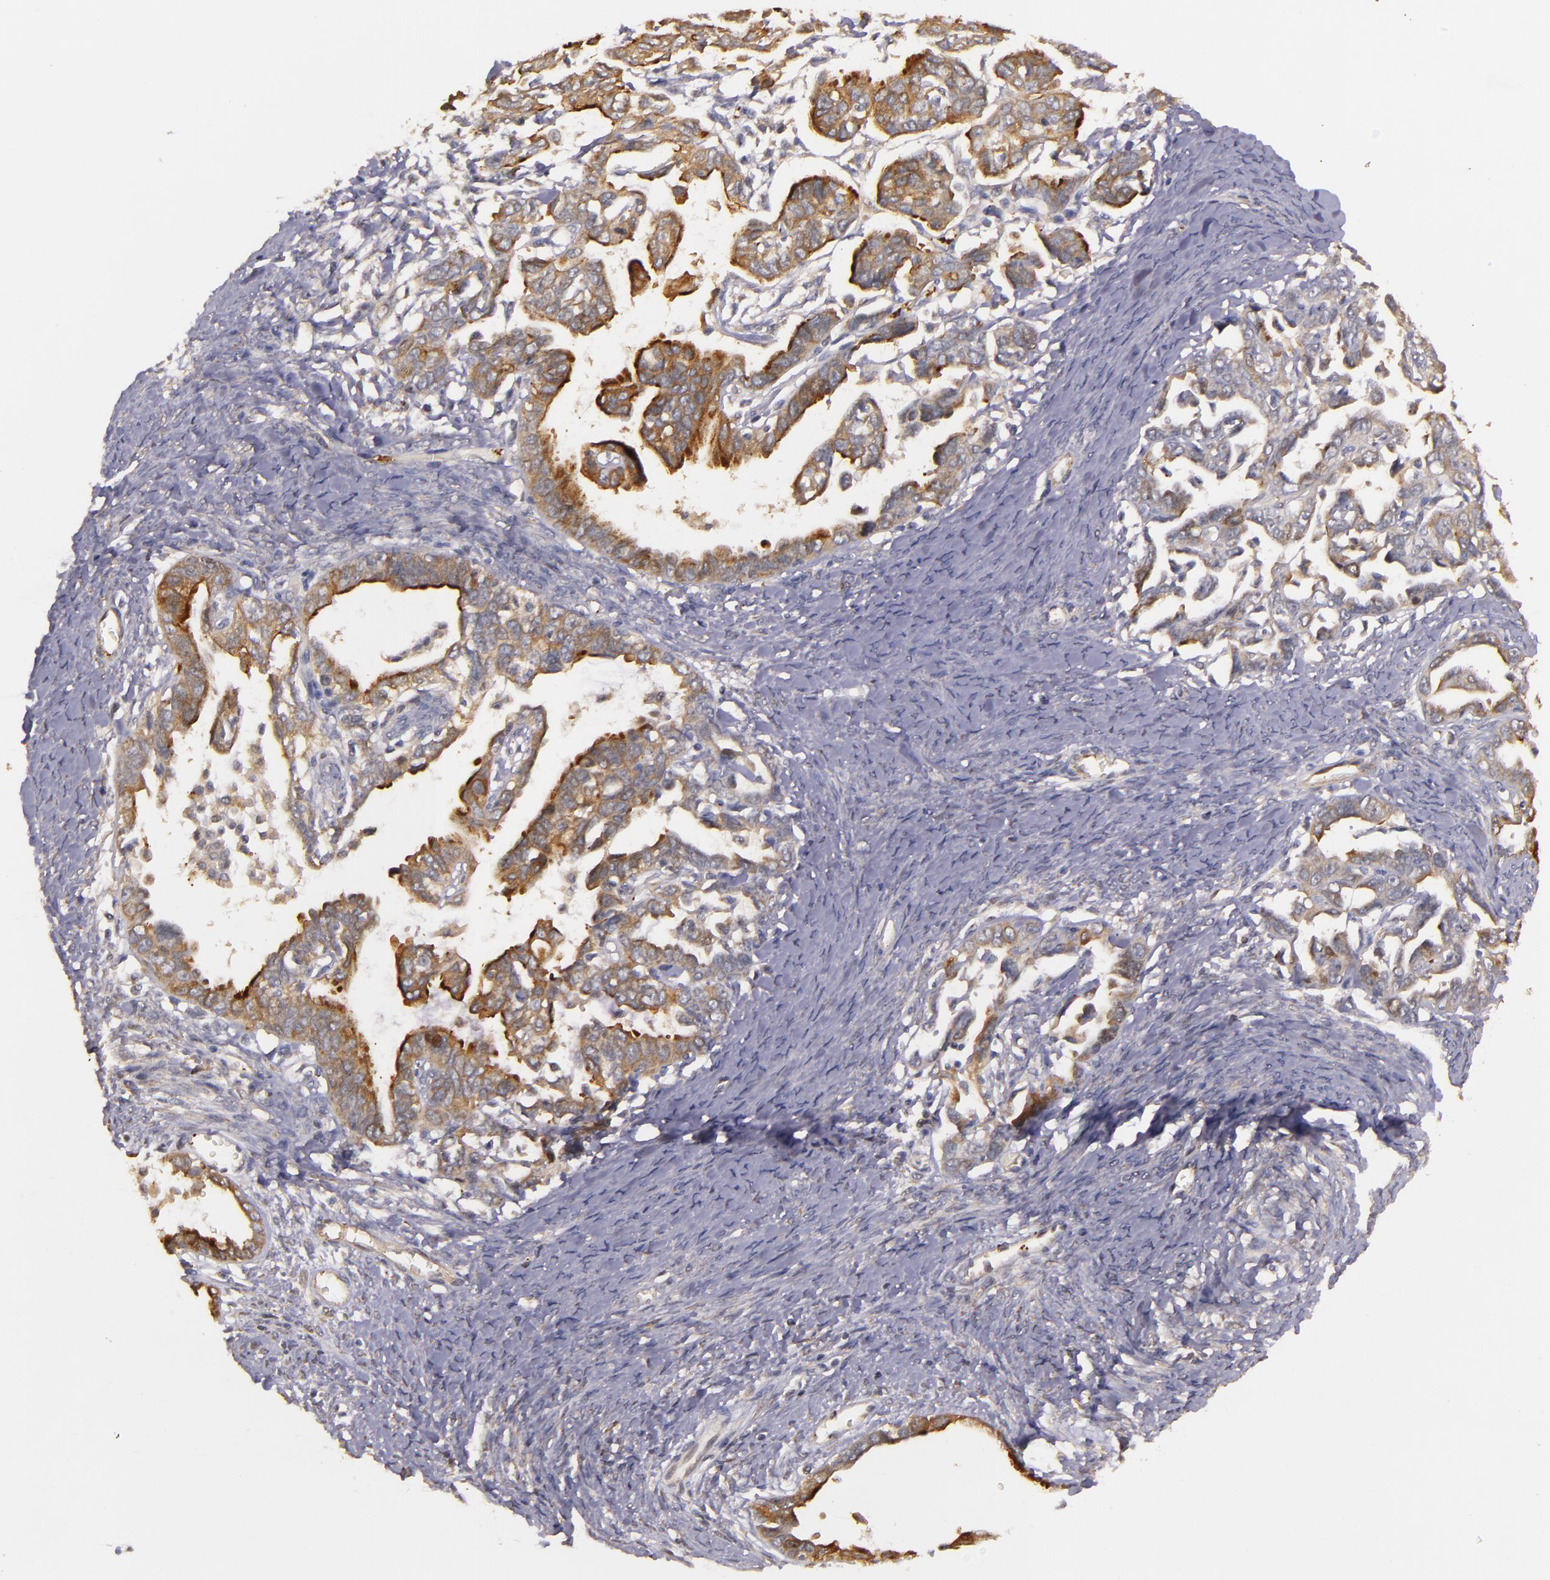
{"staining": {"intensity": "strong", "quantity": "25%-75%", "location": "cytoplasmic/membranous"}, "tissue": "ovarian cancer", "cell_type": "Tumor cells", "image_type": "cancer", "snomed": [{"axis": "morphology", "description": "Cystadenocarcinoma, serous, NOS"}, {"axis": "topography", "description": "Ovary"}], "caption": "Serous cystadenocarcinoma (ovarian) stained for a protein reveals strong cytoplasmic/membranous positivity in tumor cells. Immunohistochemistry stains the protein in brown and the nuclei are stained blue.", "gene": "SYTL4", "patient": {"sex": "female", "age": 69}}